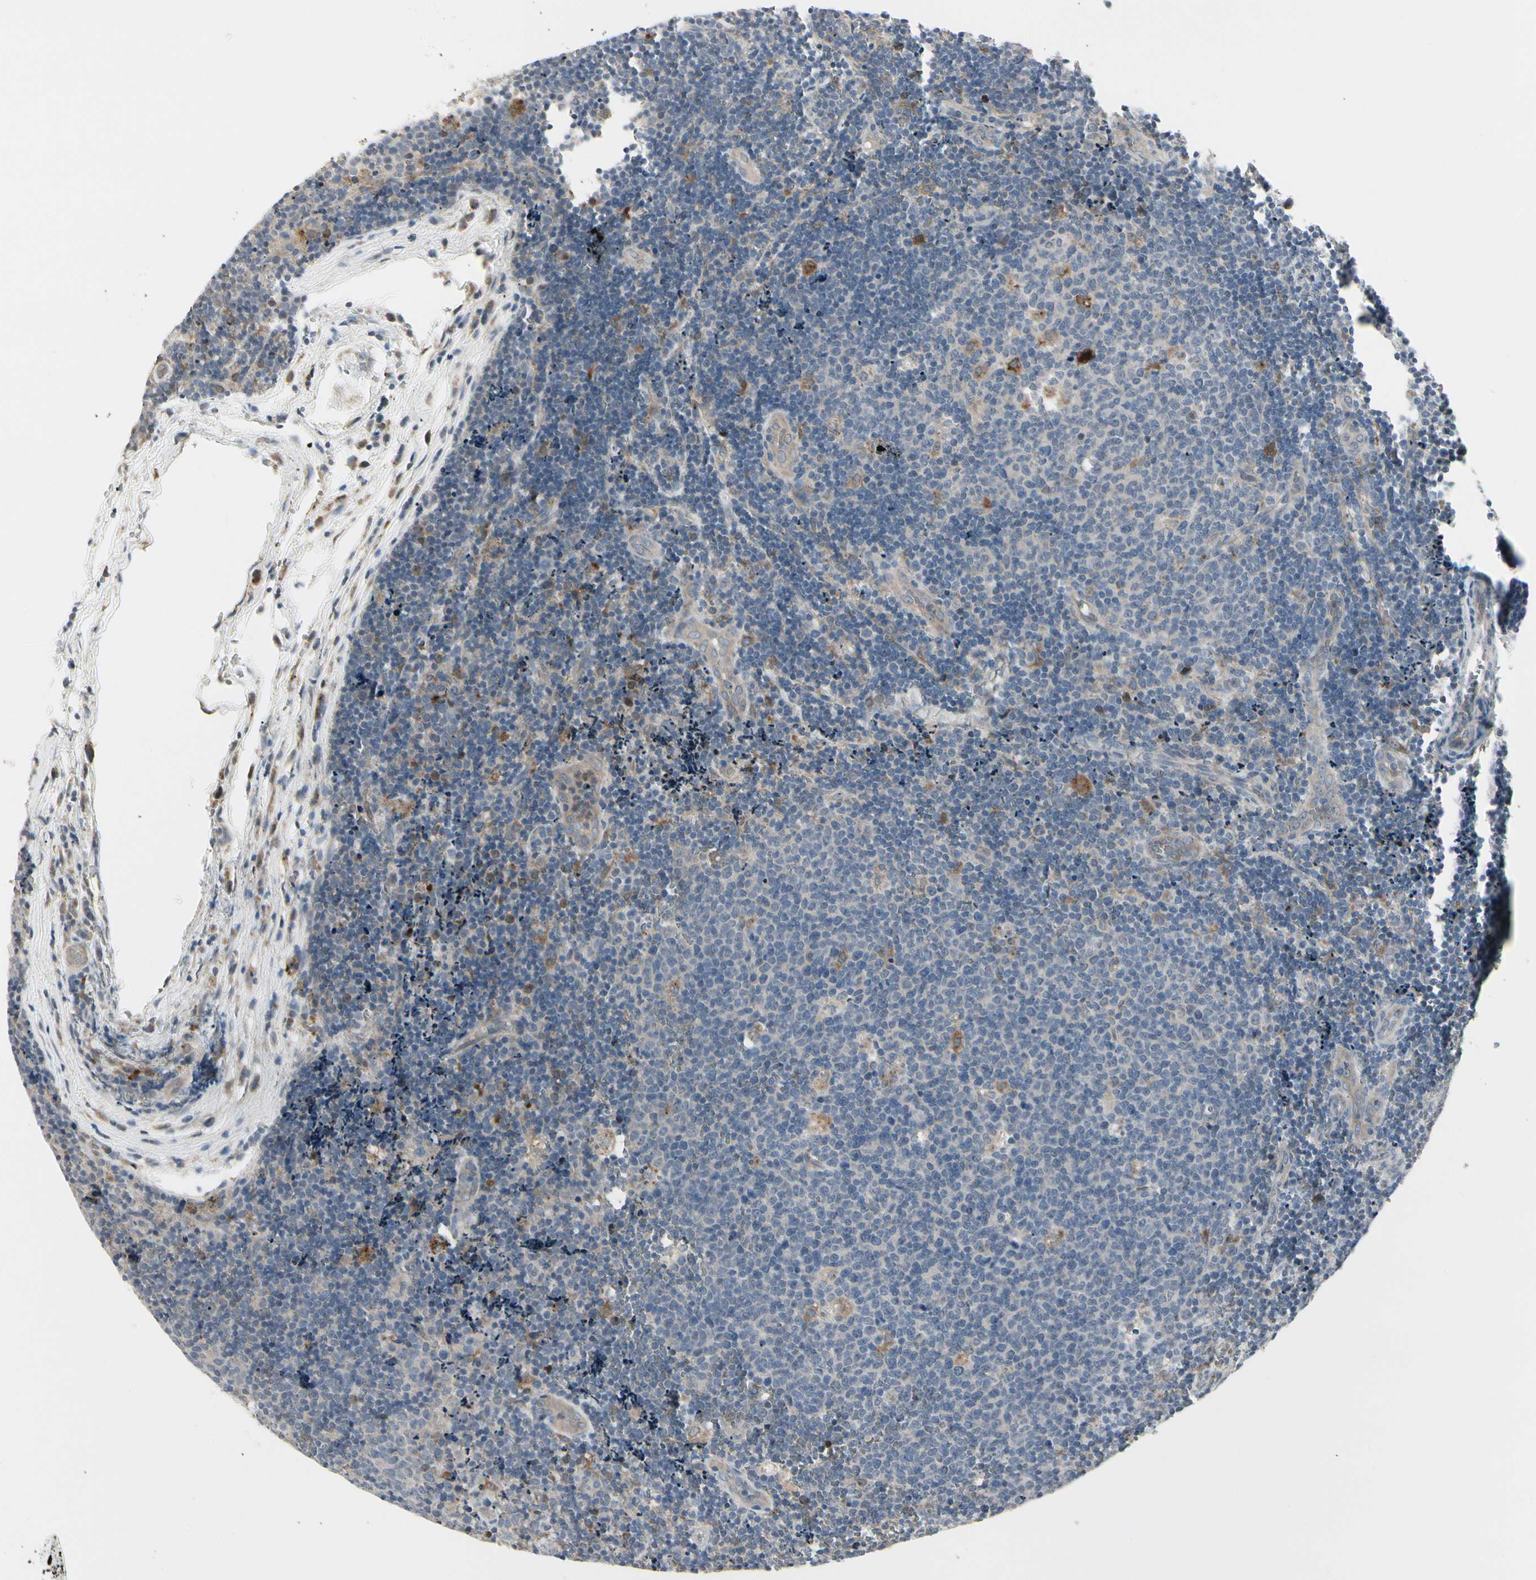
{"staining": {"intensity": "strong", "quantity": "<25%", "location": "cytoplasmic/membranous"}, "tissue": "lymph node", "cell_type": "Germinal center cells", "image_type": "normal", "snomed": [{"axis": "morphology", "description": "Normal tissue, NOS"}, {"axis": "topography", "description": "Lymph node"}, {"axis": "topography", "description": "Salivary gland"}], "caption": "Immunohistochemical staining of unremarkable human lymph node displays medium levels of strong cytoplasmic/membranous positivity in about <25% of germinal center cells. (DAB (3,3'-diaminobenzidine) = brown stain, brightfield microscopy at high magnification).", "gene": "GRN", "patient": {"sex": "male", "age": 8}}